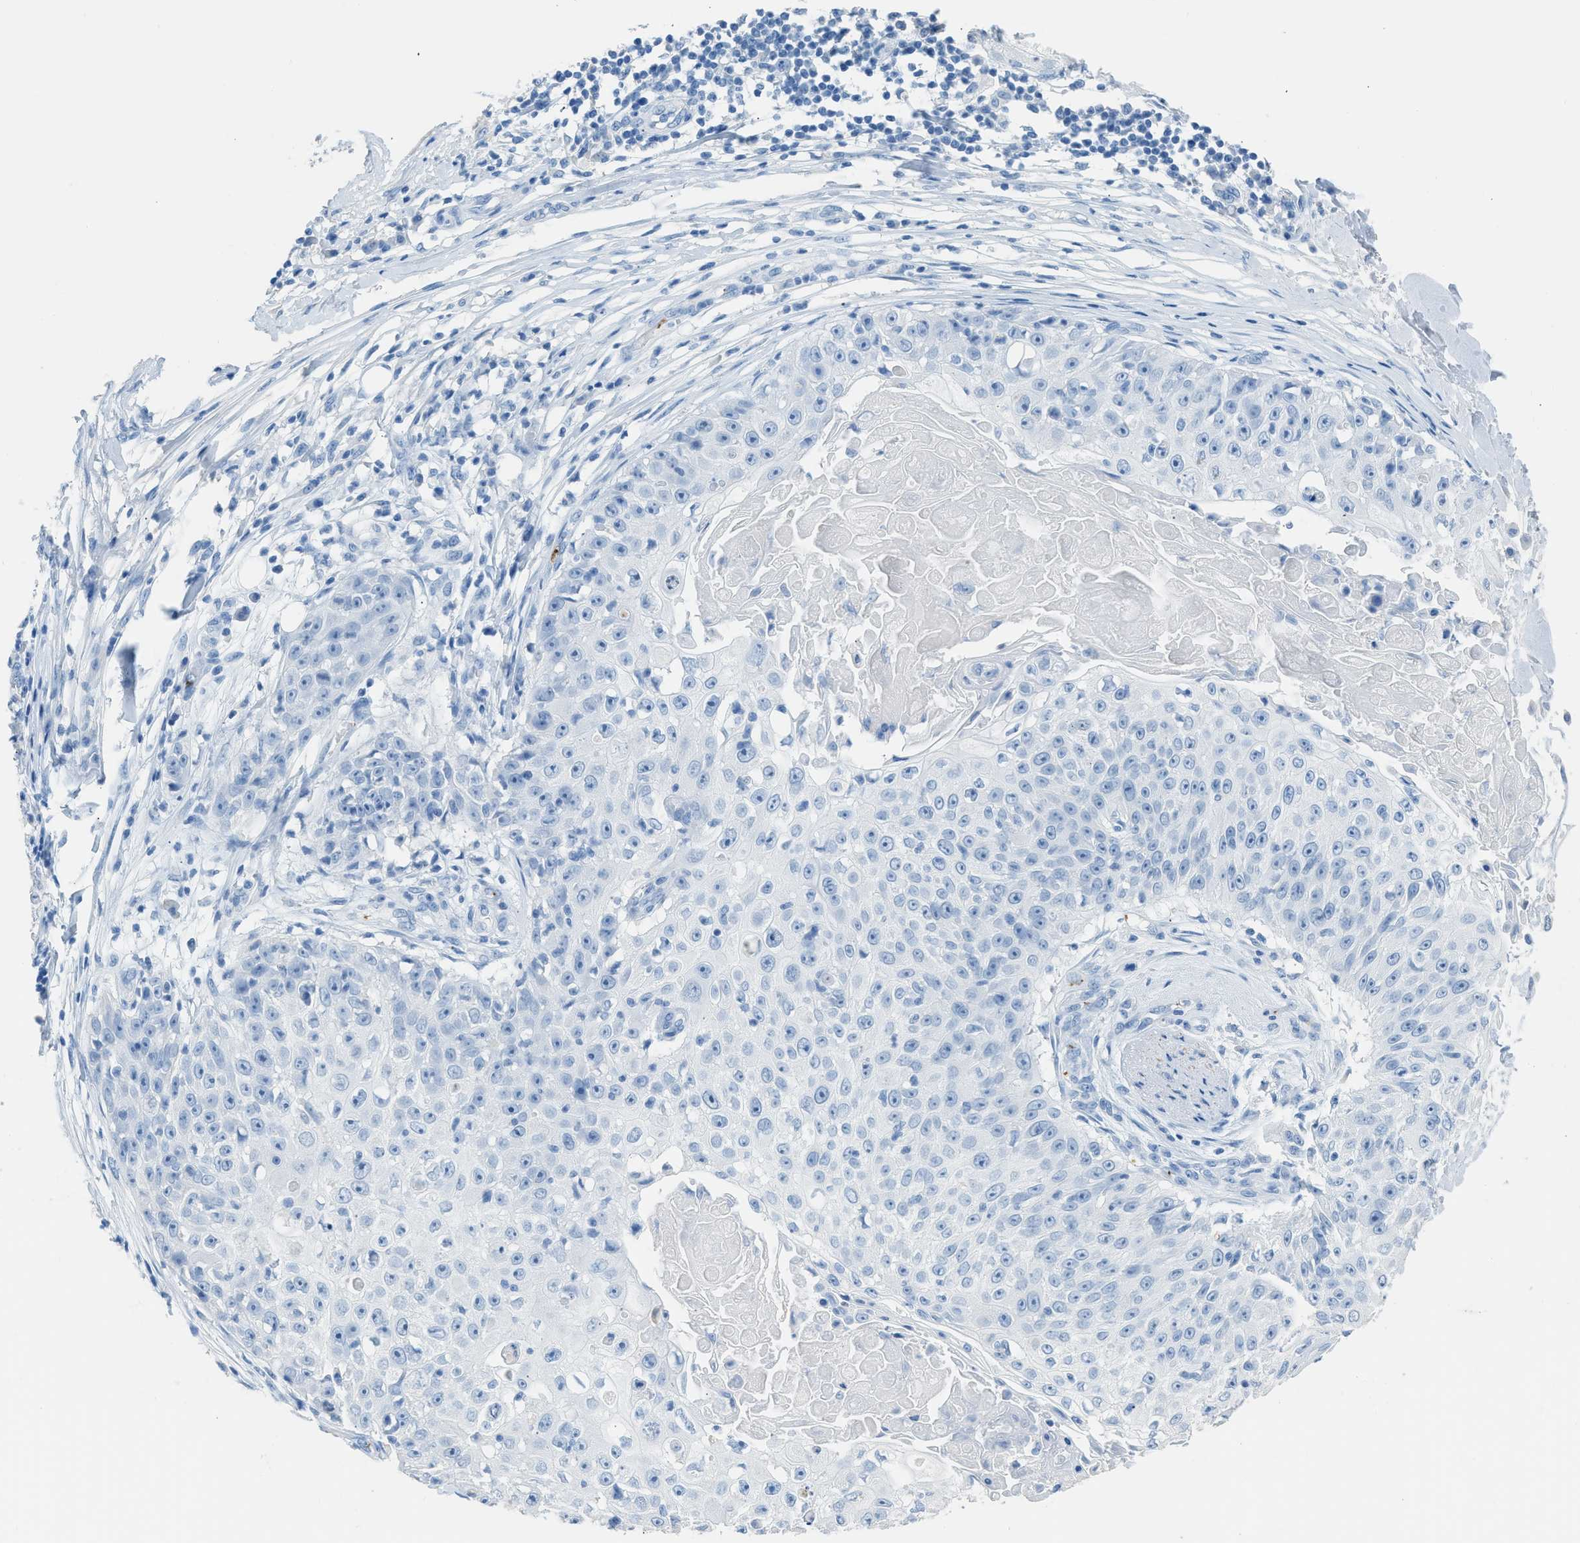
{"staining": {"intensity": "negative", "quantity": "none", "location": "none"}, "tissue": "skin cancer", "cell_type": "Tumor cells", "image_type": "cancer", "snomed": [{"axis": "morphology", "description": "Squamous cell carcinoma, NOS"}, {"axis": "topography", "description": "Skin"}], "caption": "Immunohistochemistry (IHC) micrograph of neoplastic tissue: skin cancer stained with DAB exhibits no significant protein positivity in tumor cells. (DAB (3,3'-diaminobenzidine) immunohistochemistry, high magnification).", "gene": "FAIM2", "patient": {"sex": "male", "age": 86}}